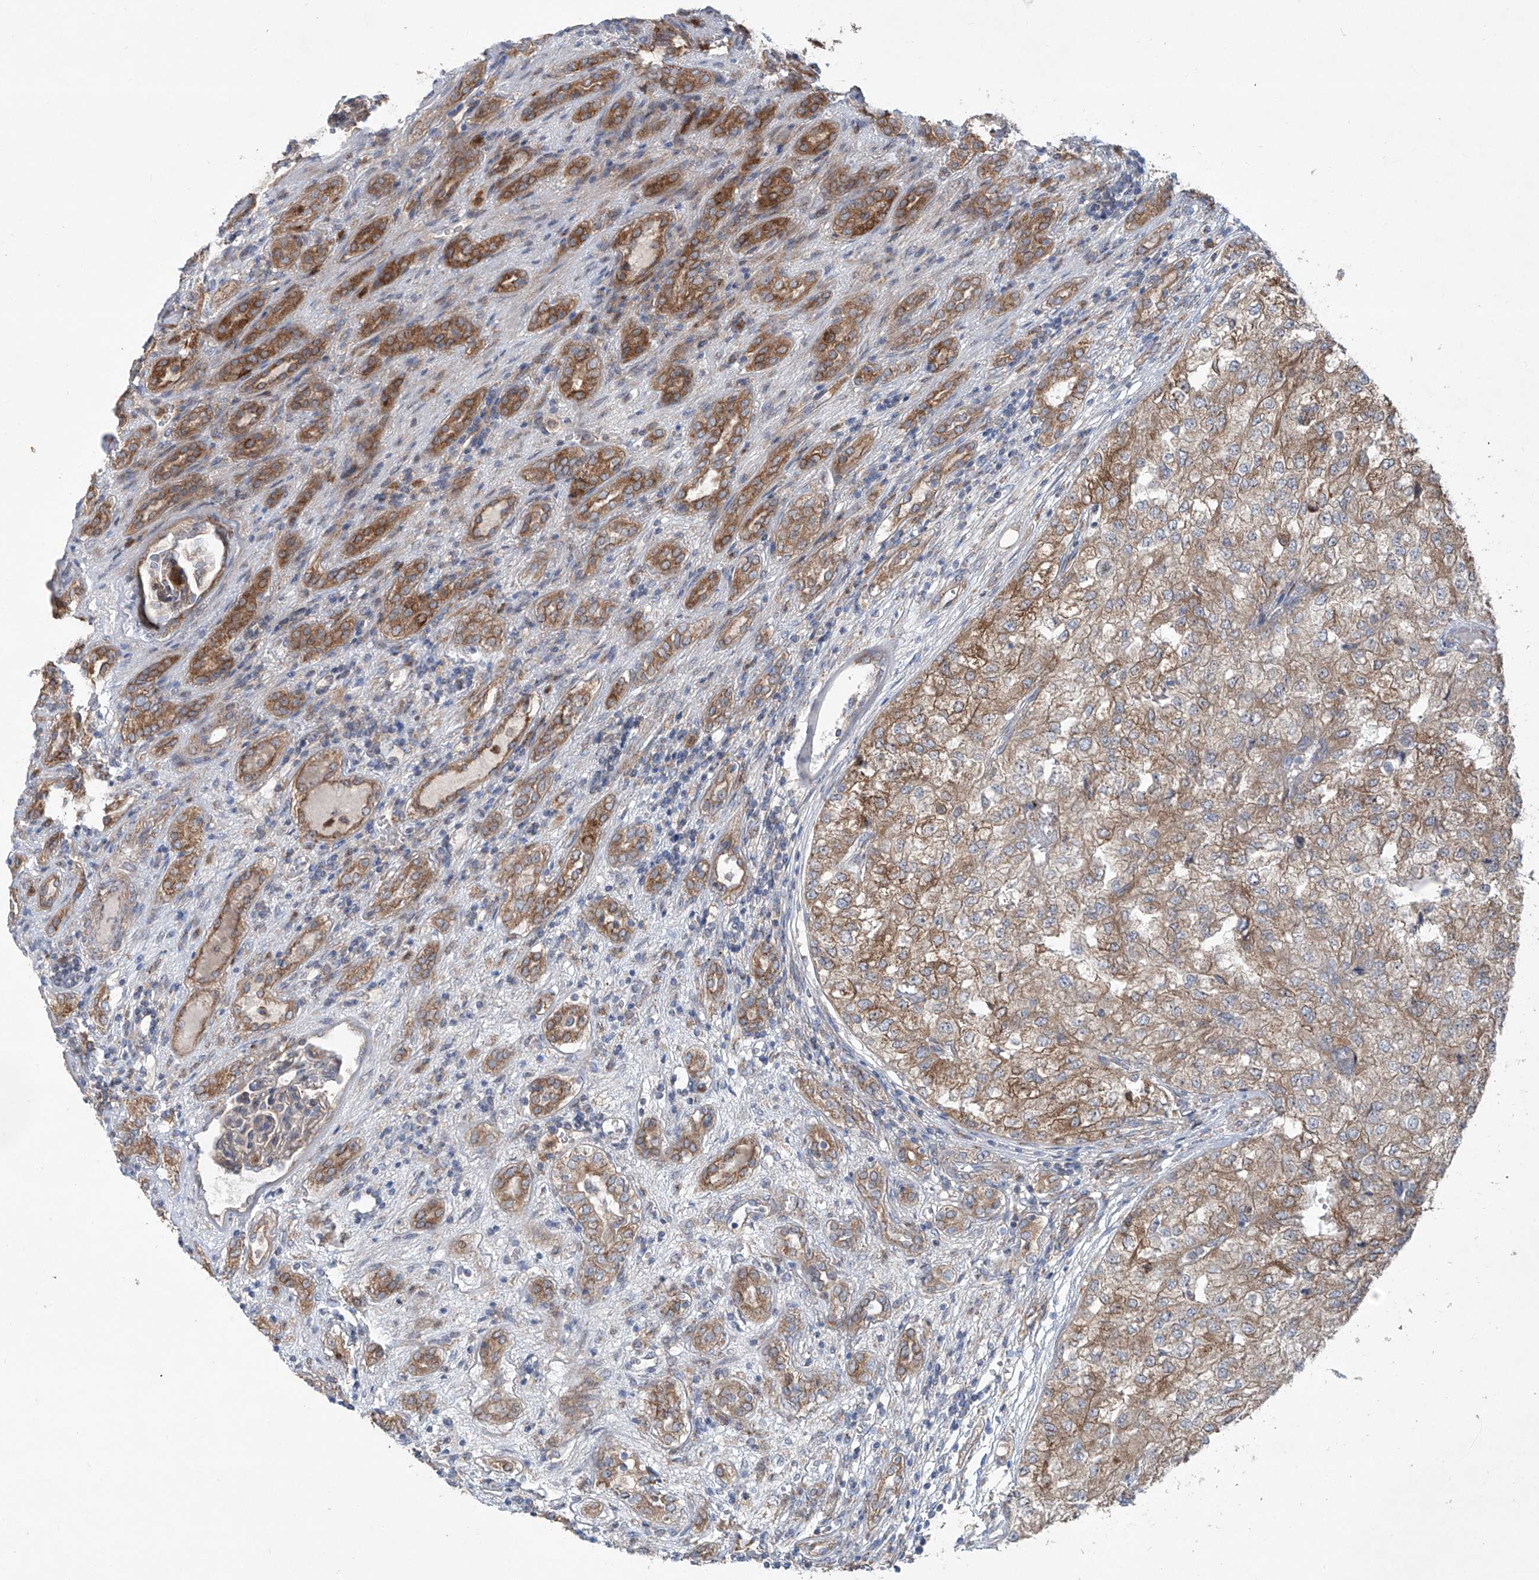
{"staining": {"intensity": "moderate", "quantity": ">75%", "location": "cytoplasmic/membranous"}, "tissue": "renal cancer", "cell_type": "Tumor cells", "image_type": "cancer", "snomed": [{"axis": "morphology", "description": "Adenocarcinoma, NOS"}, {"axis": "topography", "description": "Kidney"}], "caption": "IHC histopathology image of renal adenocarcinoma stained for a protein (brown), which demonstrates medium levels of moderate cytoplasmic/membranous staining in about >75% of tumor cells.", "gene": "KLC4", "patient": {"sex": "female", "age": 54}}